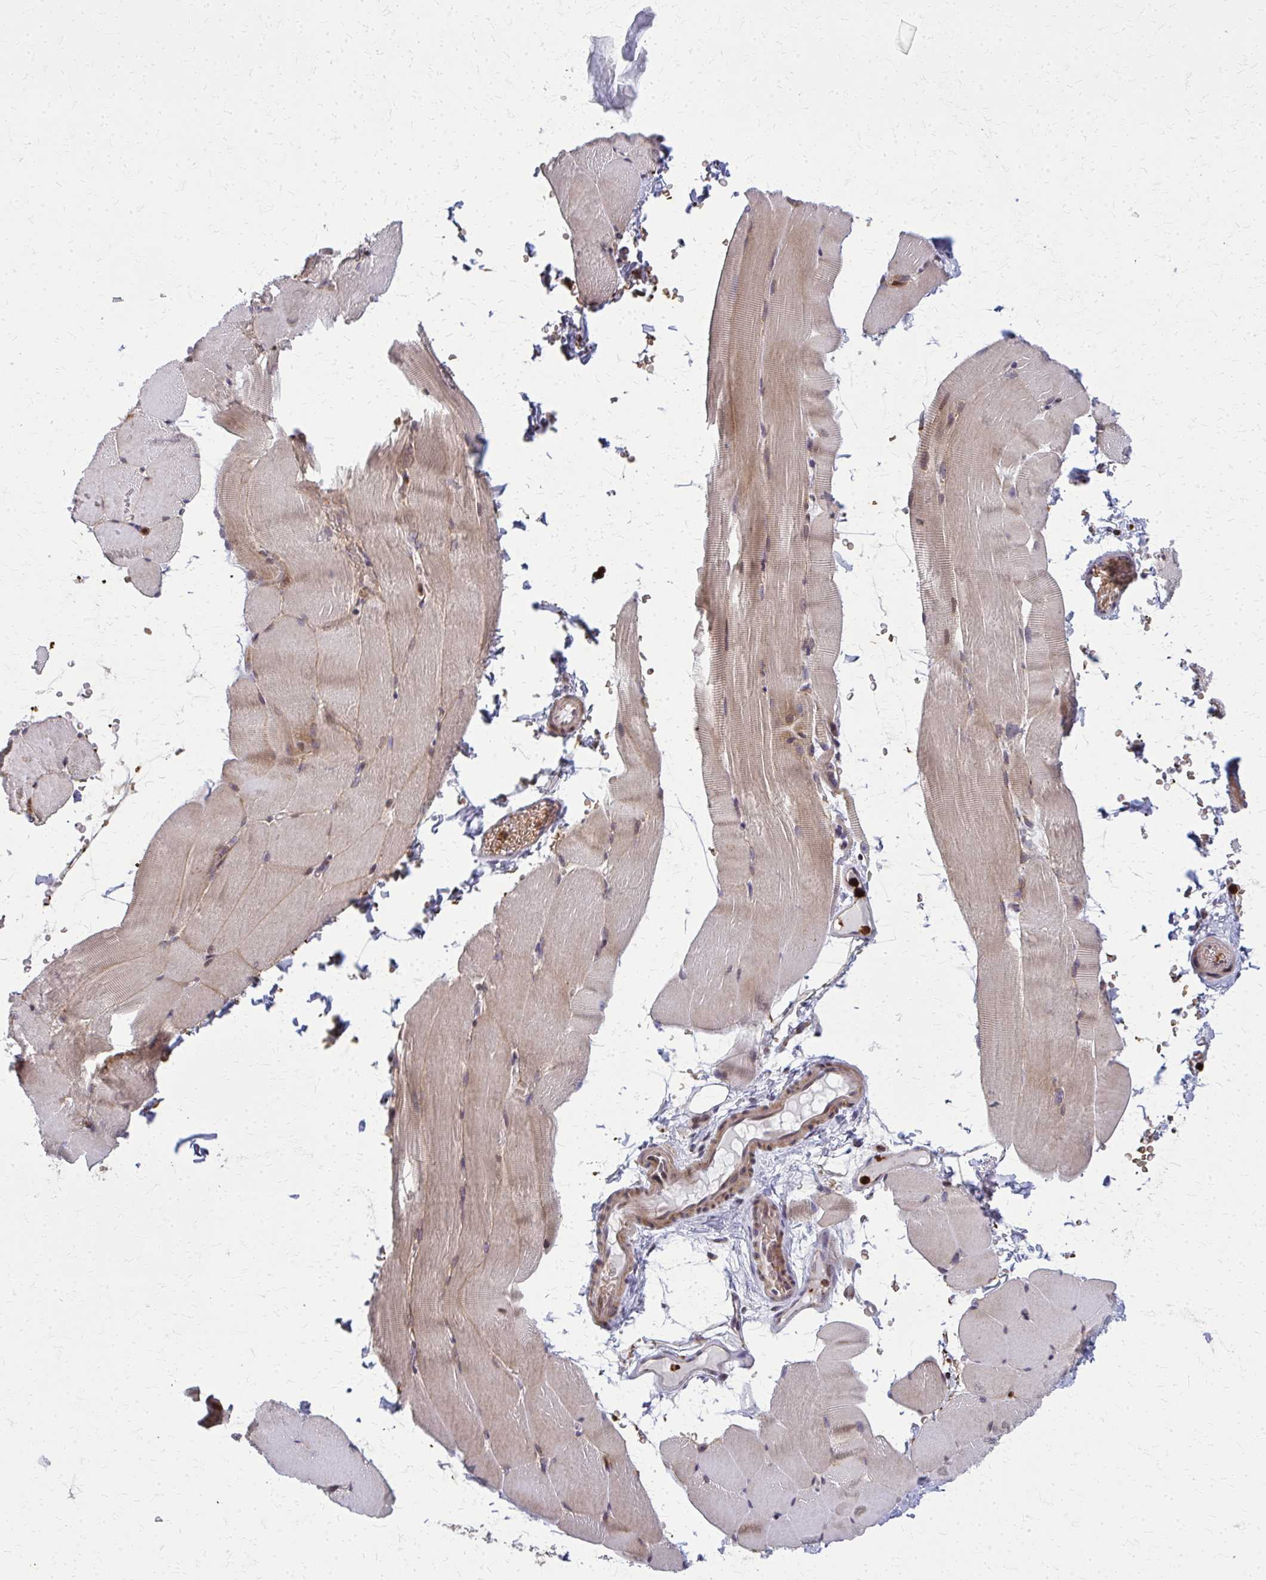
{"staining": {"intensity": "weak", "quantity": "25%-75%", "location": "cytoplasmic/membranous"}, "tissue": "skeletal muscle", "cell_type": "Myocytes", "image_type": "normal", "snomed": [{"axis": "morphology", "description": "Normal tissue, NOS"}, {"axis": "topography", "description": "Skeletal muscle"}], "caption": "Immunohistochemistry image of normal skeletal muscle: human skeletal muscle stained using immunohistochemistry demonstrates low levels of weak protein expression localized specifically in the cytoplasmic/membranous of myocytes, appearing as a cytoplasmic/membranous brown color.", "gene": "MCCC1", "patient": {"sex": "female", "age": 37}}